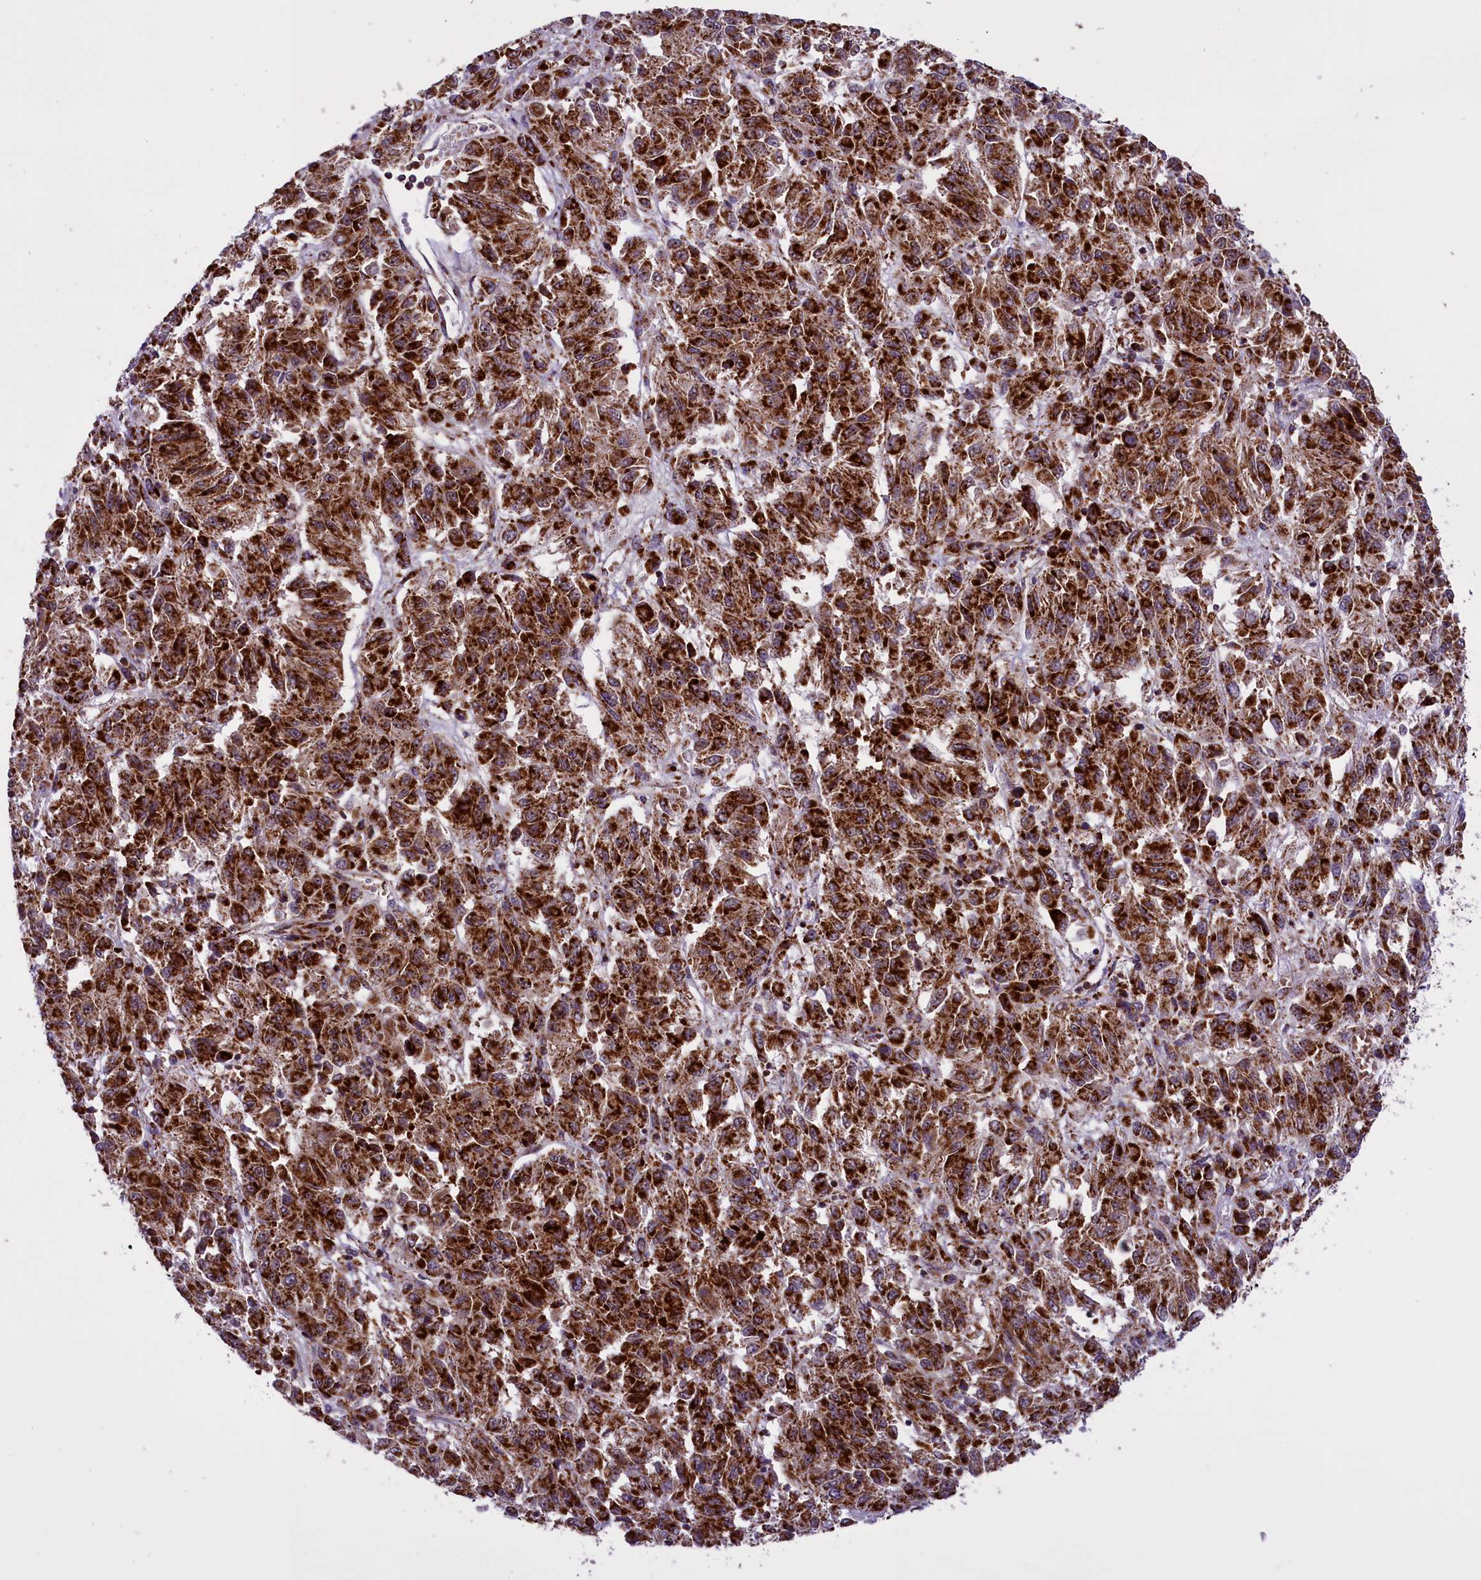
{"staining": {"intensity": "strong", "quantity": ">75%", "location": "cytoplasmic/membranous"}, "tissue": "melanoma", "cell_type": "Tumor cells", "image_type": "cancer", "snomed": [{"axis": "morphology", "description": "Malignant melanoma, Metastatic site"}, {"axis": "topography", "description": "Lung"}], "caption": "A photomicrograph of human melanoma stained for a protein demonstrates strong cytoplasmic/membranous brown staining in tumor cells. Using DAB (3,3'-diaminobenzidine) (brown) and hematoxylin (blue) stains, captured at high magnification using brightfield microscopy.", "gene": "NDUFS5", "patient": {"sex": "male", "age": 64}}